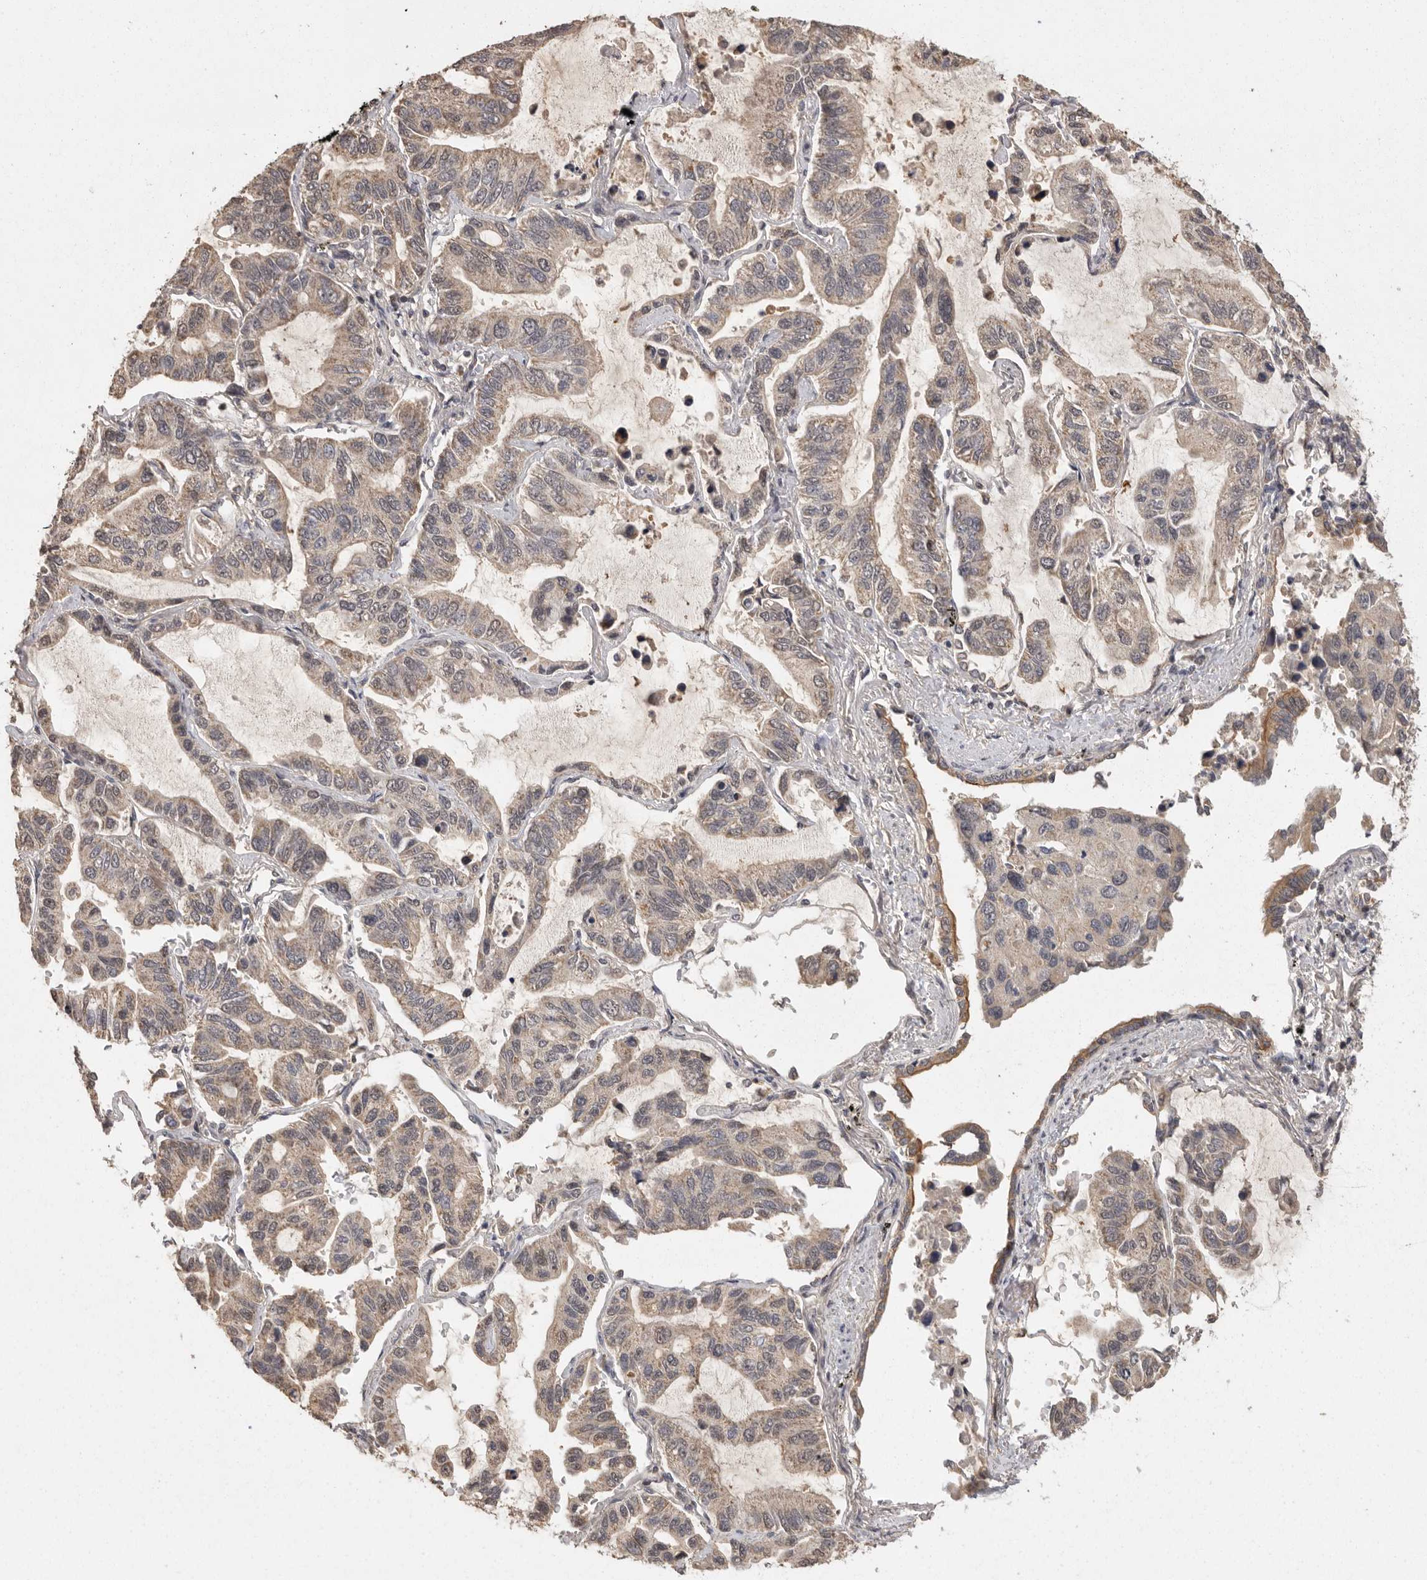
{"staining": {"intensity": "weak", "quantity": "25%-75%", "location": "cytoplasmic/membranous"}, "tissue": "lung cancer", "cell_type": "Tumor cells", "image_type": "cancer", "snomed": [{"axis": "morphology", "description": "Adenocarcinoma, NOS"}, {"axis": "topography", "description": "Lung"}], "caption": "DAB (3,3'-diaminobenzidine) immunohistochemical staining of human lung adenocarcinoma reveals weak cytoplasmic/membranous protein expression in approximately 25%-75% of tumor cells.", "gene": "BAIAP2", "patient": {"sex": "male", "age": 64}}